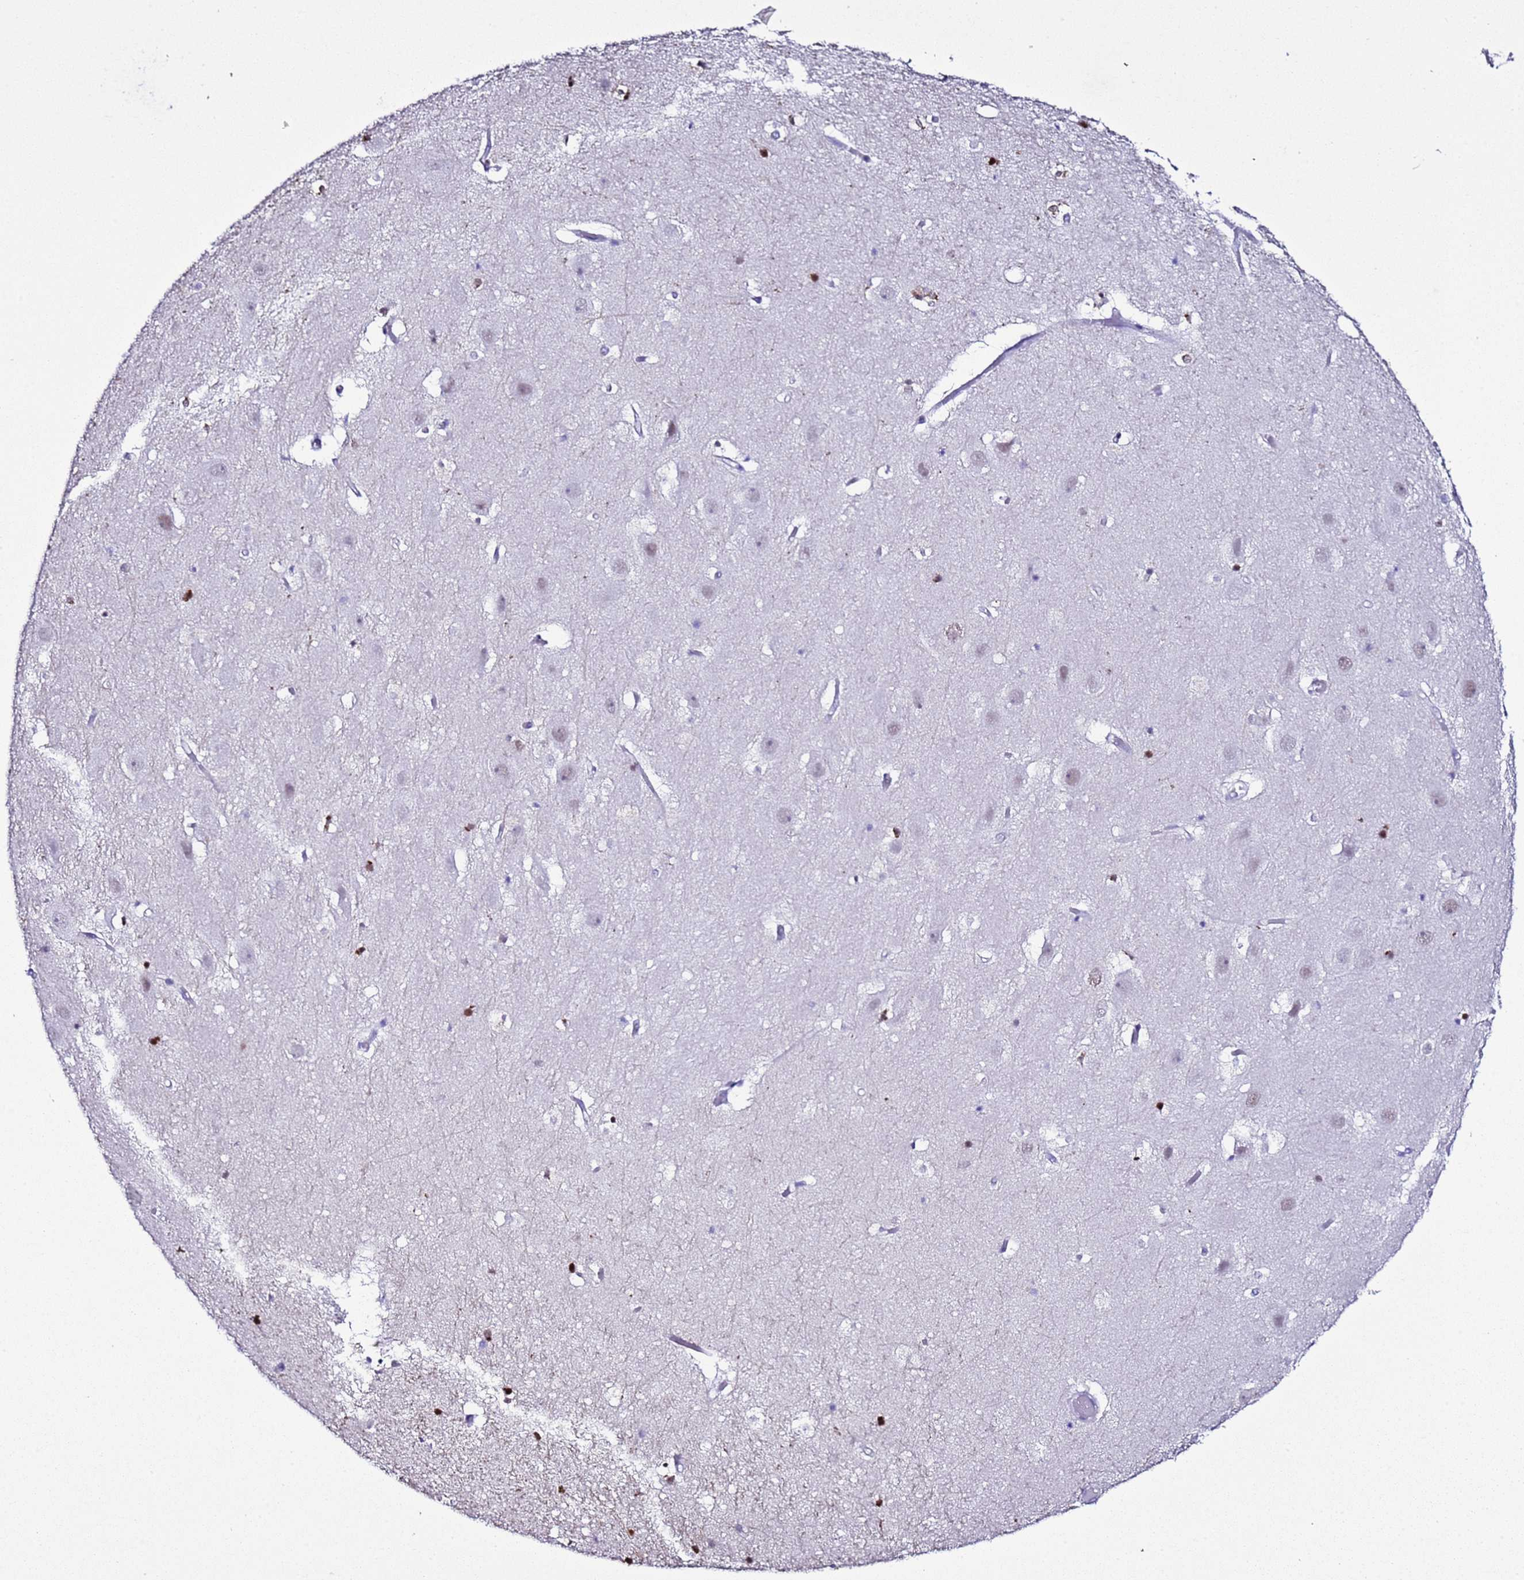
{"staining": {"intensity": "moderate", "quantity": "<25%", "location": "nuclear"}, "tissue": "hippocampus", "cell_type": "Glial cells", "image_type": "normal", "snomed": [{"axis": "morphology", "description": "Normal tissue, NOS"}, {"axis": "topography", "description": "Hippocampus"}], "caption": "Protein positivity by immunohistochemistry reveals moderate nuclear expression in about <25% of glial cells in normal hippocampus.", "gene": "BCL7A", "patient": {"sex": "female", "age": 52}}